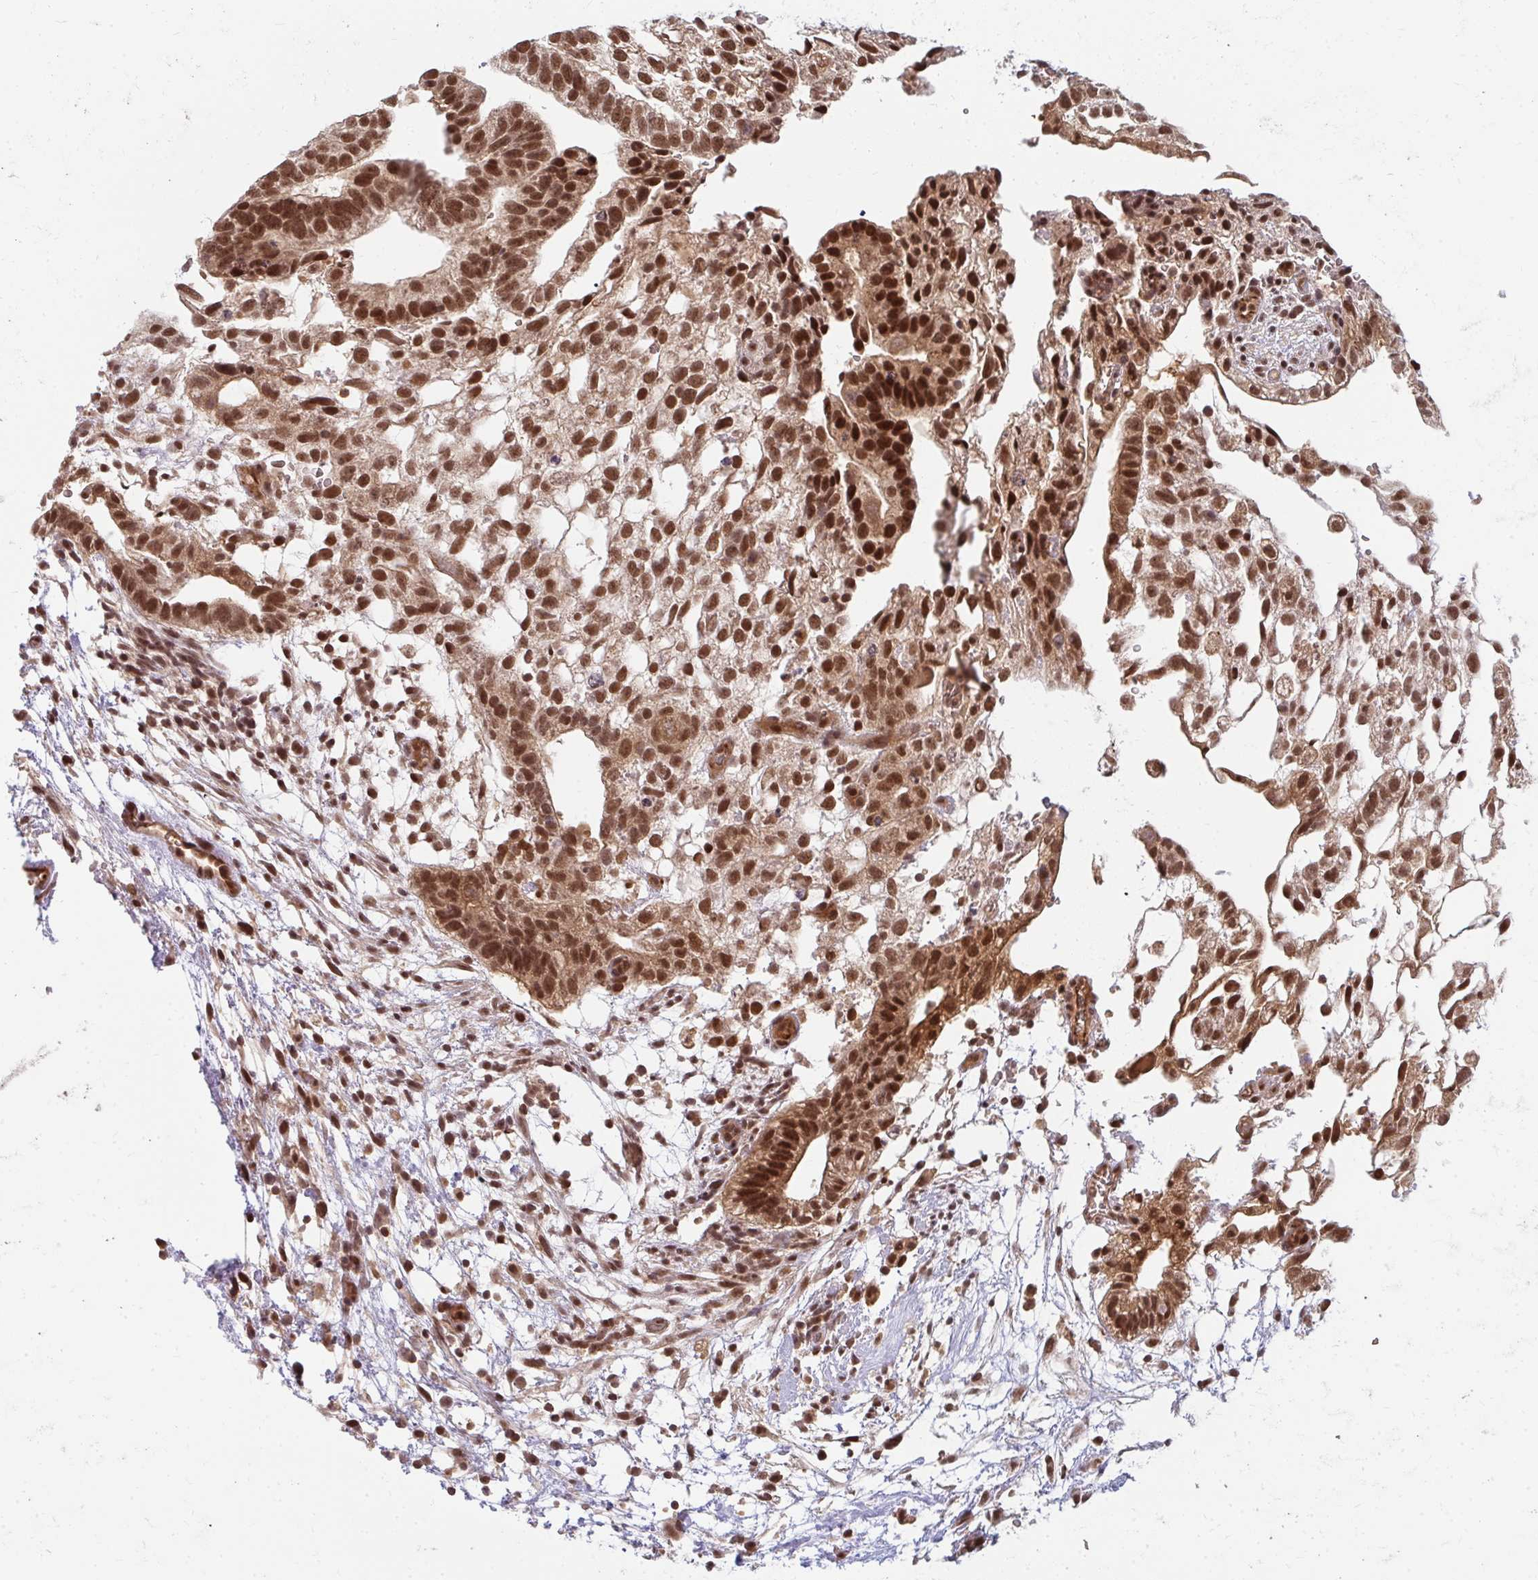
{"staining": {"intensity": "strong", "quantity": ">75%", "location": "cytoplasmic/membranous,nuclear"}, "tissue": "testis cancer", "cell_type": "Tumor cells", "image_type": "cancer", "snomed": [{"axis": "morphology", "description": "Carcinoma, Embryonal, NOS"}, {"axis": "topography", "description": "Testis"}], "caption": "Testis embryonal carcinoma tissue shows strong cytoplasmic/membranous and nuclear staining in approximately >75% of tumor cells, visualized by immunohistochemistry.", "gene": "GTF3C6", "patient": {"sex": "male", "age": 32}}